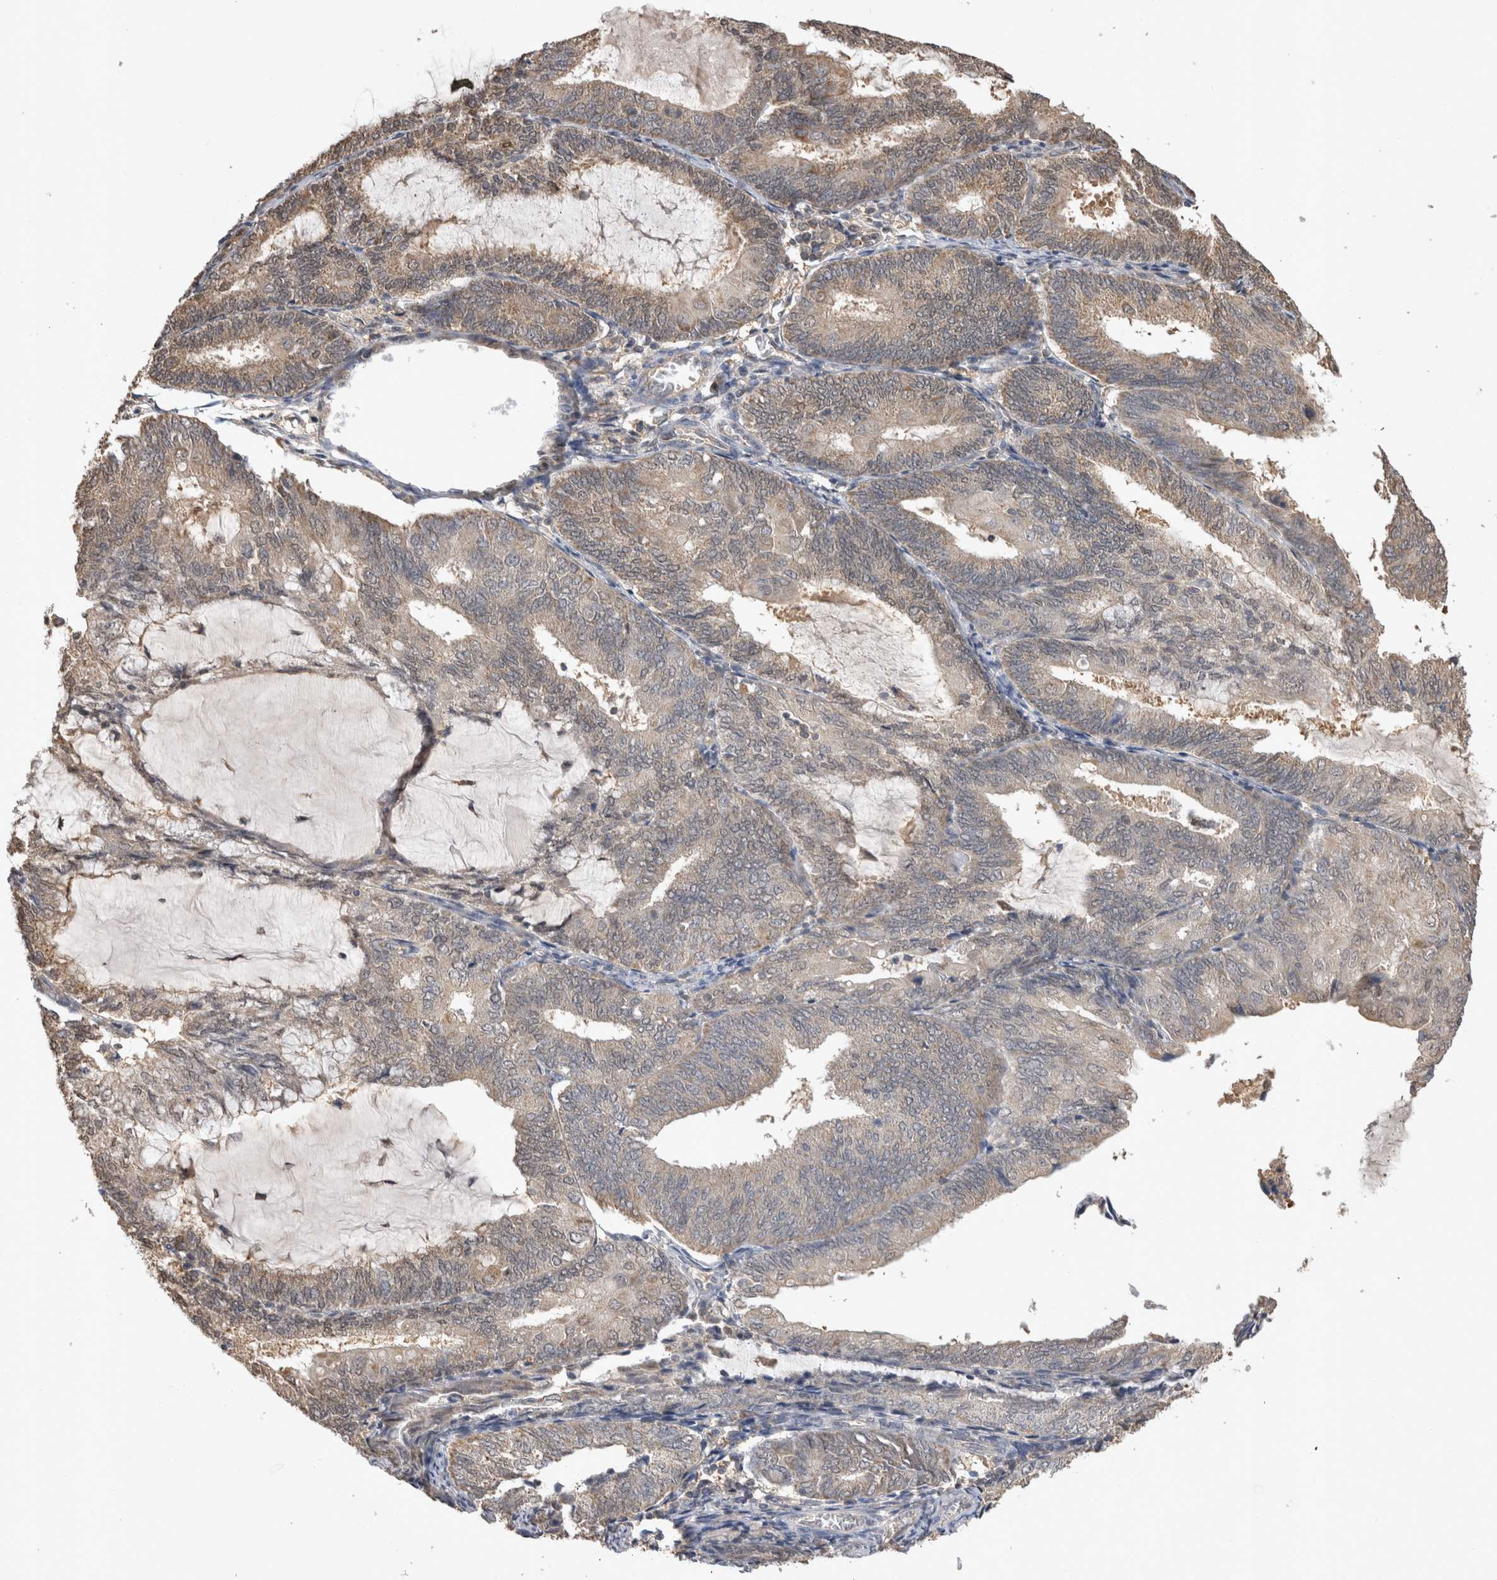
{"staining": {"intensity": "negative", "quantity": "none", "location": "none"}, "tissue": "endometrial cancer", "cell_type": "Tumor cells", "image_type": "cancer", "snomed": [{"axis": "morphology", "description": "Adenocarcinoma, NOS"}, {"axis": "topography", "description": "Endometrium"}], "caption": "A histopathology image of endometrial cancer stained for a protein shows no brown staining in tumor cells.", "gene": "PREP", "patient": {"sex": "female", "age": 81}}